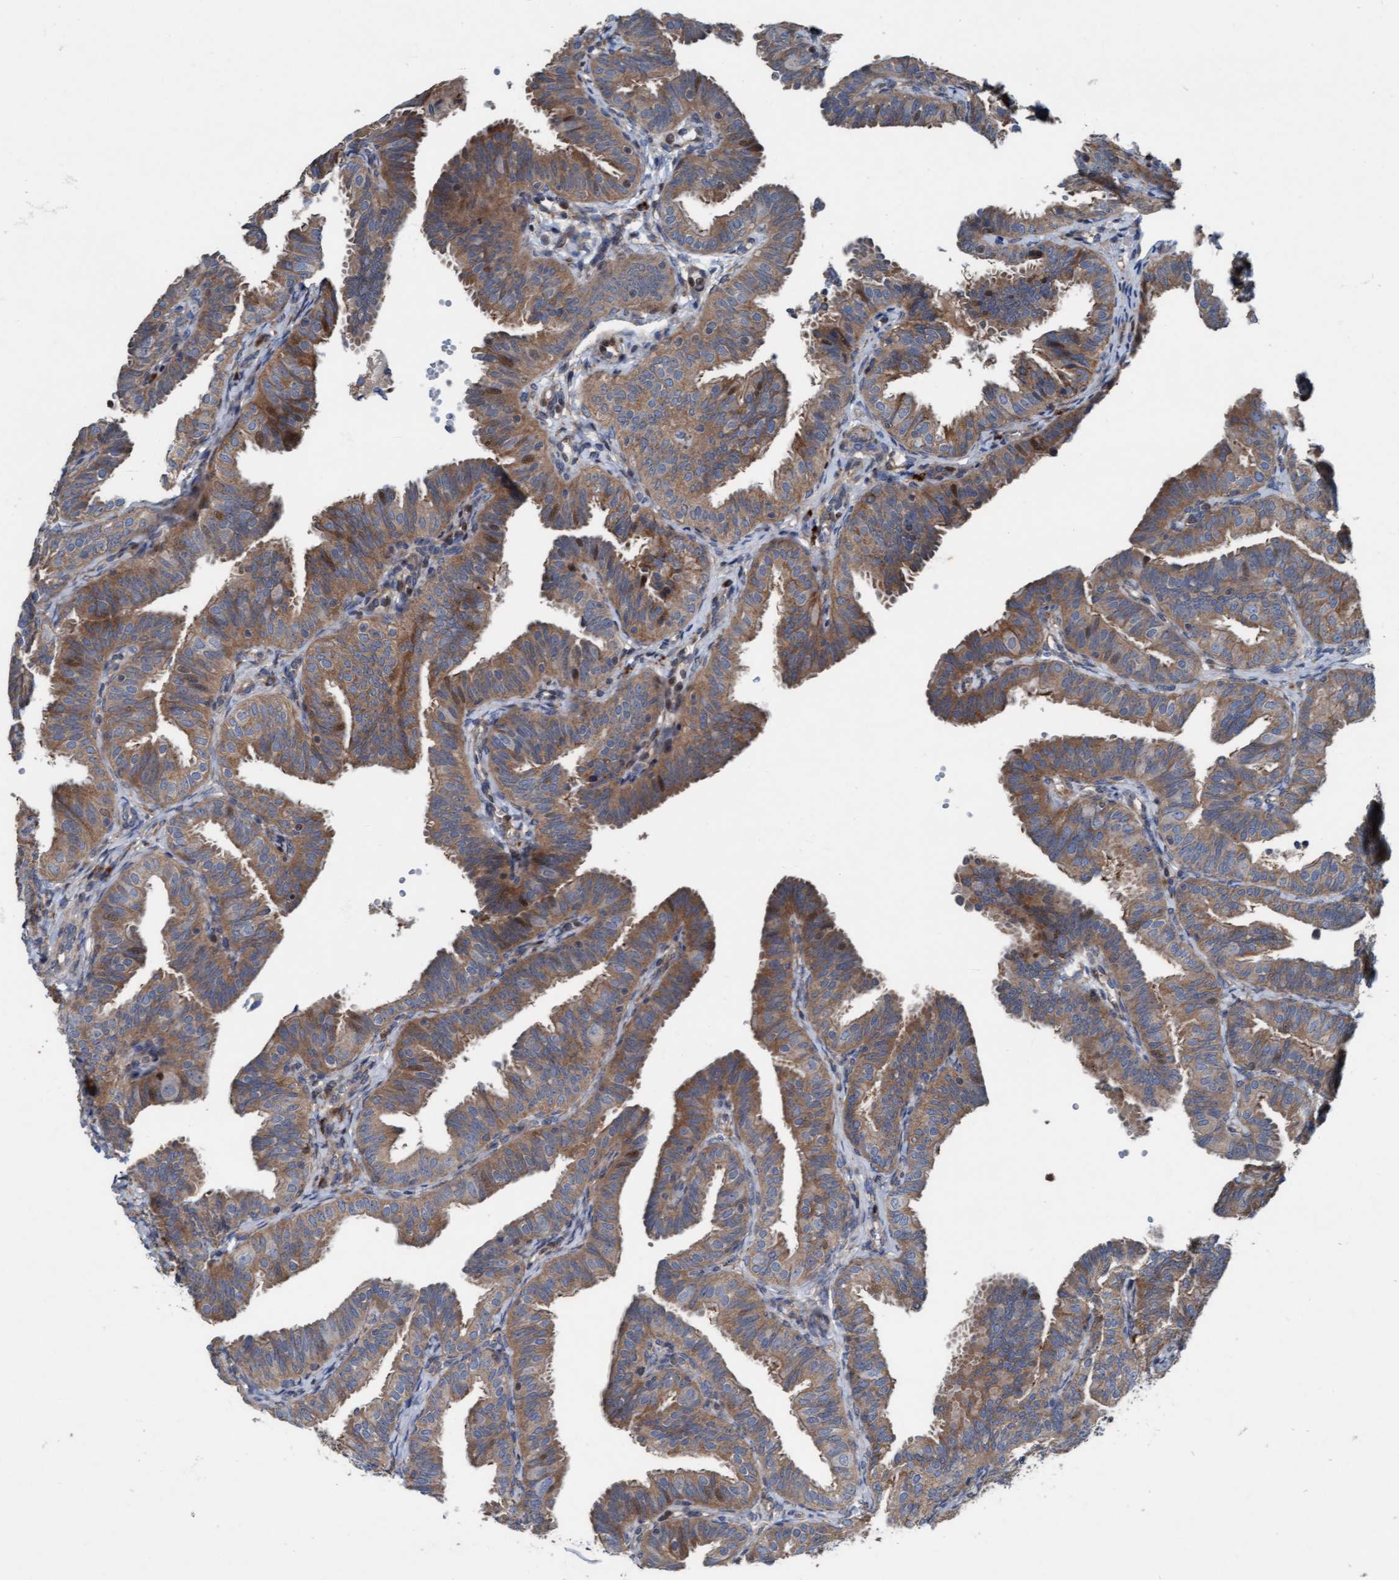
{"staining": {"intensity": "moderate", "quantity": ">75%", "location": "cytoplasmic/membranous"}, "tissue": "fallopian tube", "cell_type": "Glandular cells", "image_type": "normal", "snomed": [{"axis": "morphology", "description": "Normal tissue, NOS"}, {"axis": "topography", "description": "Fallopian tube"}], "caption": "An image of fallopian tube stained for a protein reveals moderate cytoplasmic/membranous brown staining in glandular cells. (Brightfield microscopy of DAB IHC at high magnification).", "gene": "KLHL26", "patient": {"sex": "female", "age": 35}}